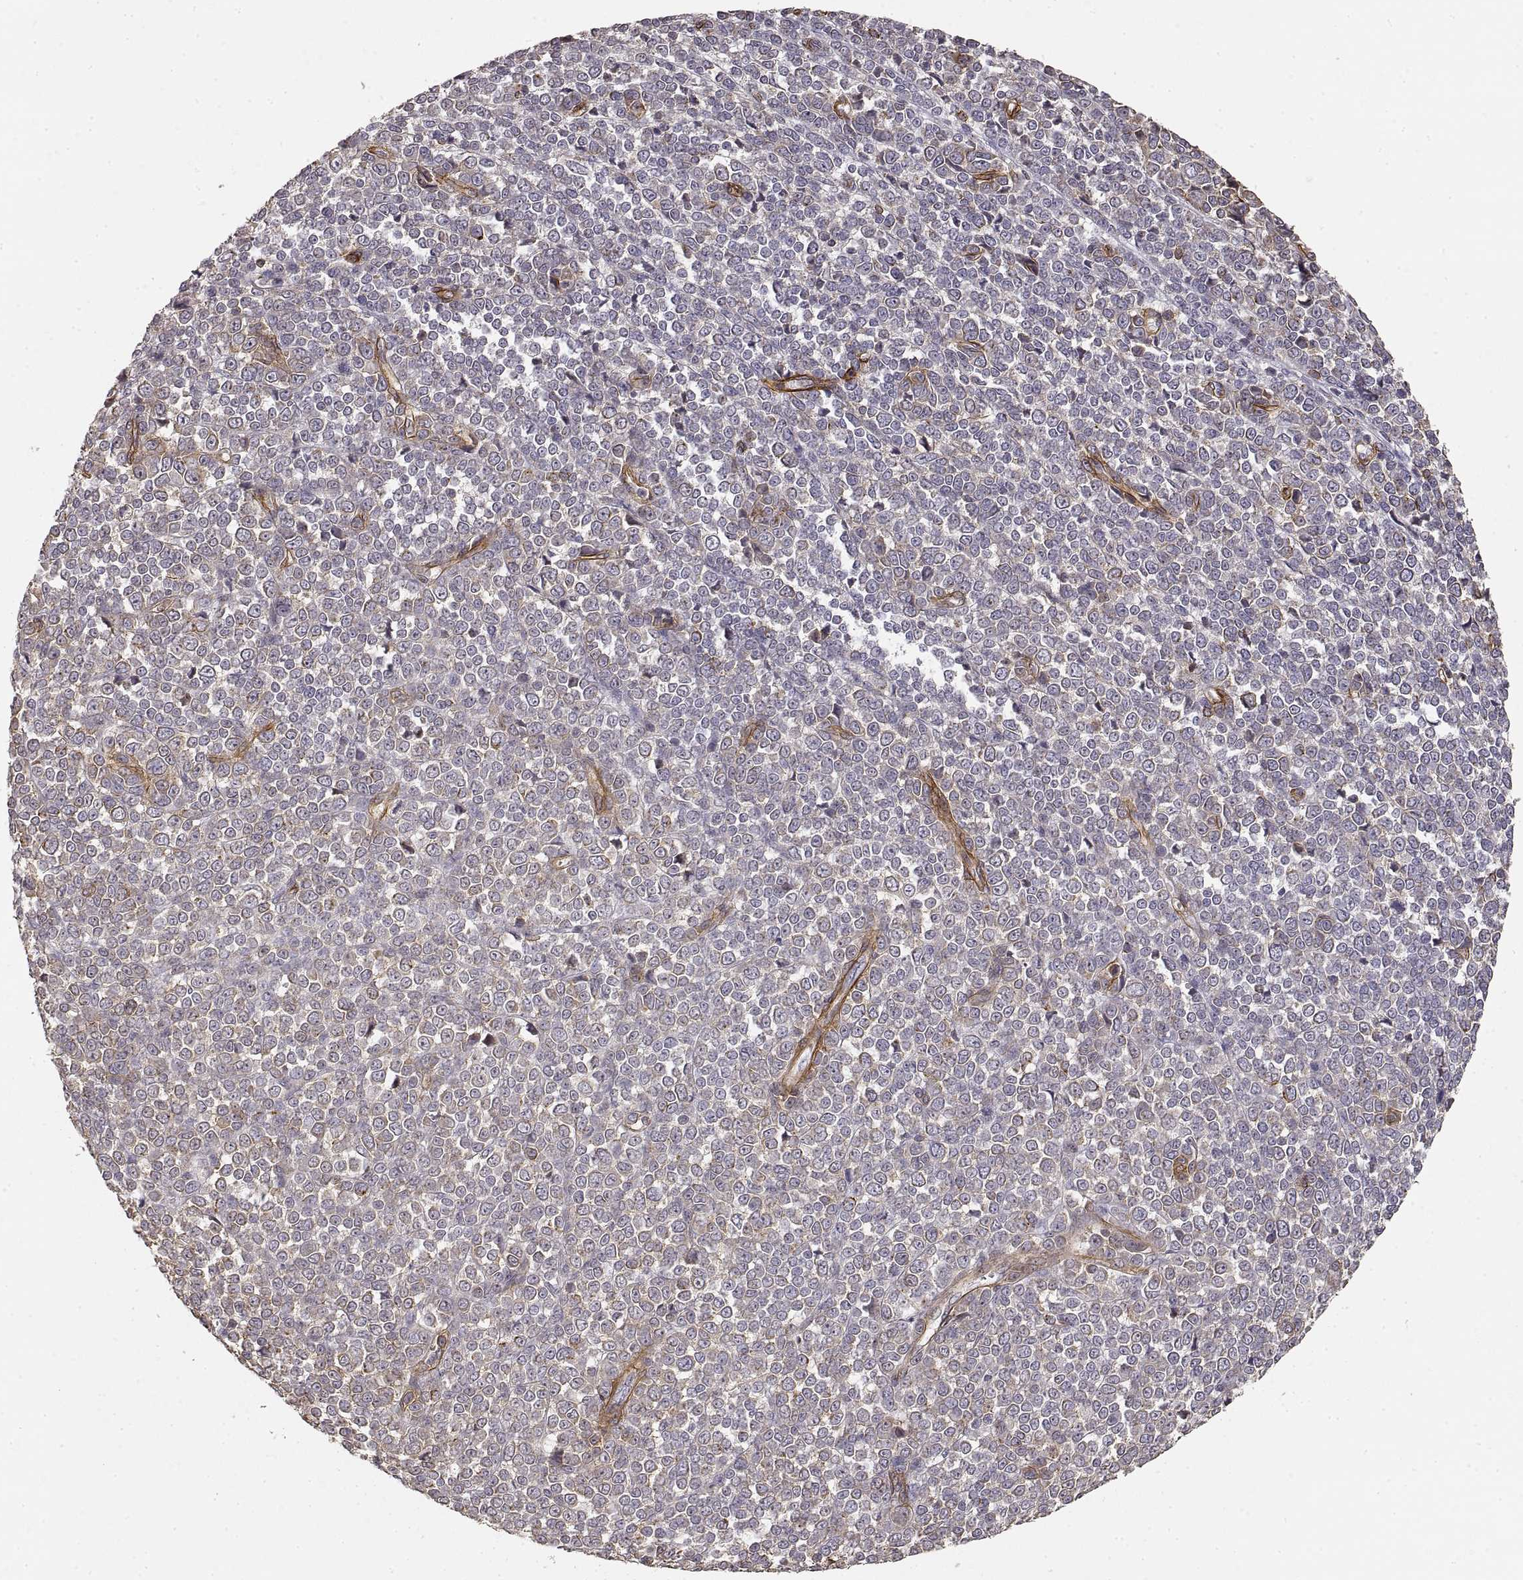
{"staining": {"intensity": "negative", "quantity": "none", "location": "none"}, "tissue": "melanoma", "cell_type": "Tumor cells", "image_type": "cancer", "snomed": [{"axis": "morphology", "description": "Malignant melanoma, NOS"}, {"axis": "topography", "description": "Skin"}], "caption": "Human malignant melanoma stained for a protein using immunohistochemistry exhibits no staining in tumor cells.", "gene": "LAMA4", "patient": {"sex": "female", "age": 95}}